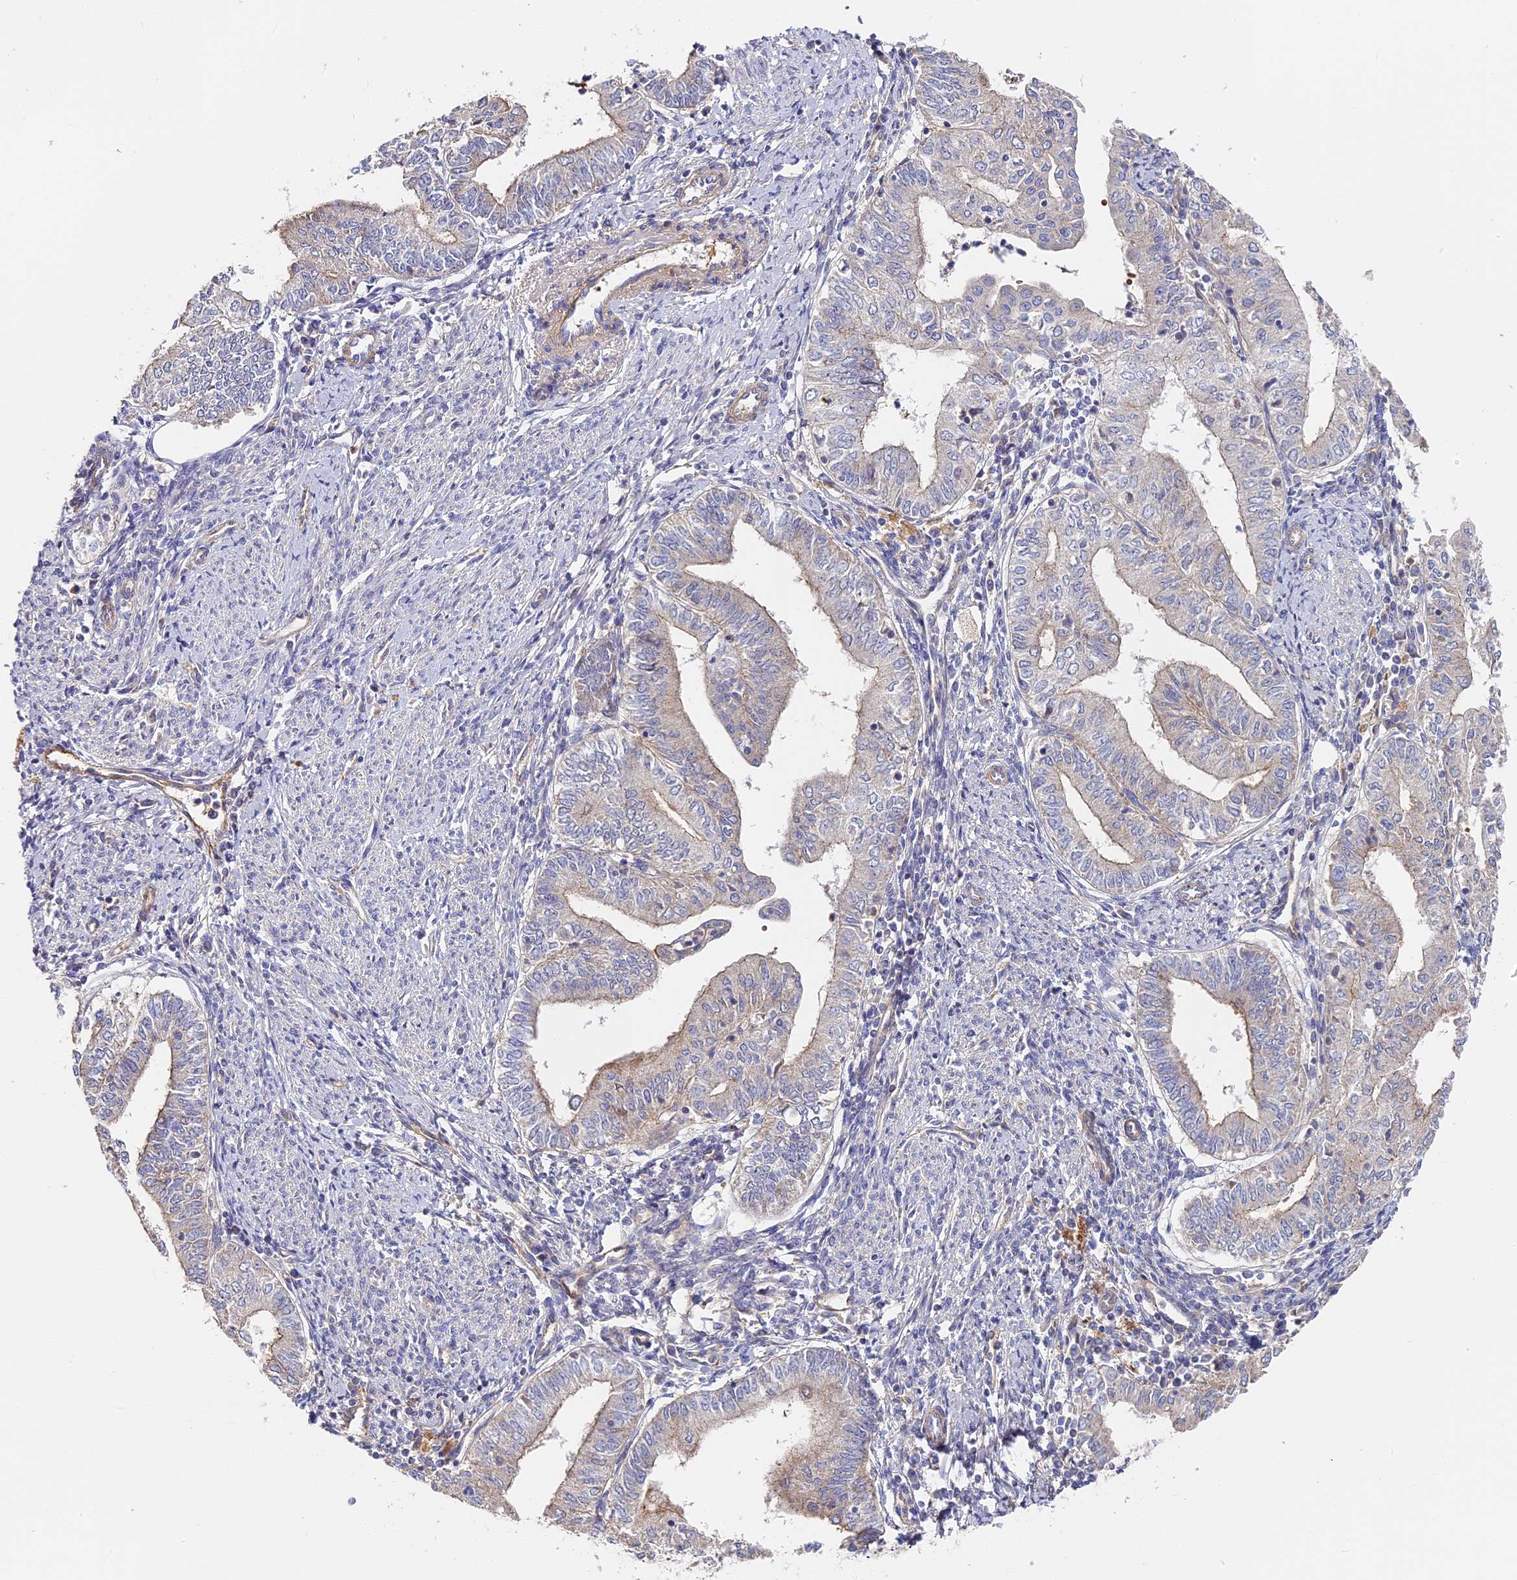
{"staining": {"intensity": "weak", "quantity": "<25%", "location": "cytoplasmic/membranous"}, "tissue": "endometrial cancer", "cell_type": "Tumor cells", "image_type": "cancer", "snomed": [{"axis": "morphology", "description": "Adenocarcinoma, NOS"}, {"axis": "topography", "description": "Endometrium"}], "caption": "An image of endometrial adenocarcinoma stained for a protein displays no brown staining in tumor cells.", "gene": "MISP3", "patient": {"sex": "female", "age": 66}}